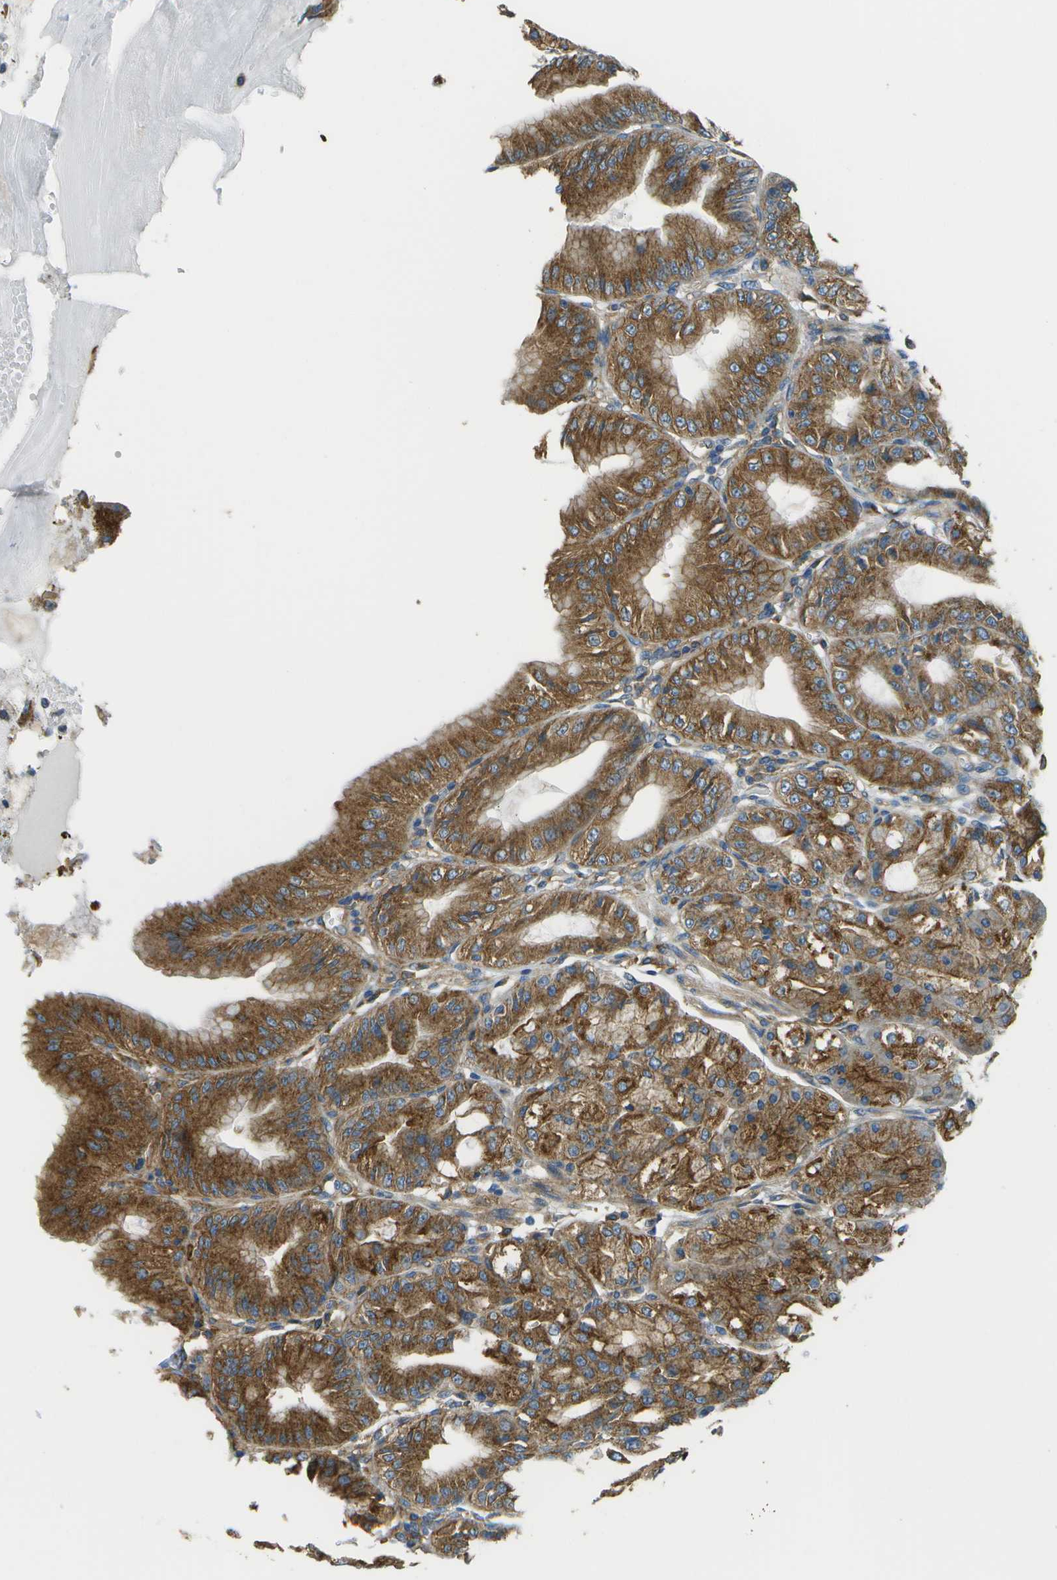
{"staining": {"intensity": "moderate", "quantity": ">75%", "location": "cytoplasmic/membranous"}, "tissue": "stomach", "cell_type": "Glandular cells", "image_type": "normal", "snomed": [{"axis": "morphology", "description": "Normal tissue, NOS"}, {"axis": "topography", "description": "Stomach, lower"}], "caption": "Stomach stained for a protein (brown) exhibits moderate cytoplasmic/membranous positive expression in approximately >75% of glandular cells.", "gene": "CLTC", "patient": {"sex": "male", "age": 71}}